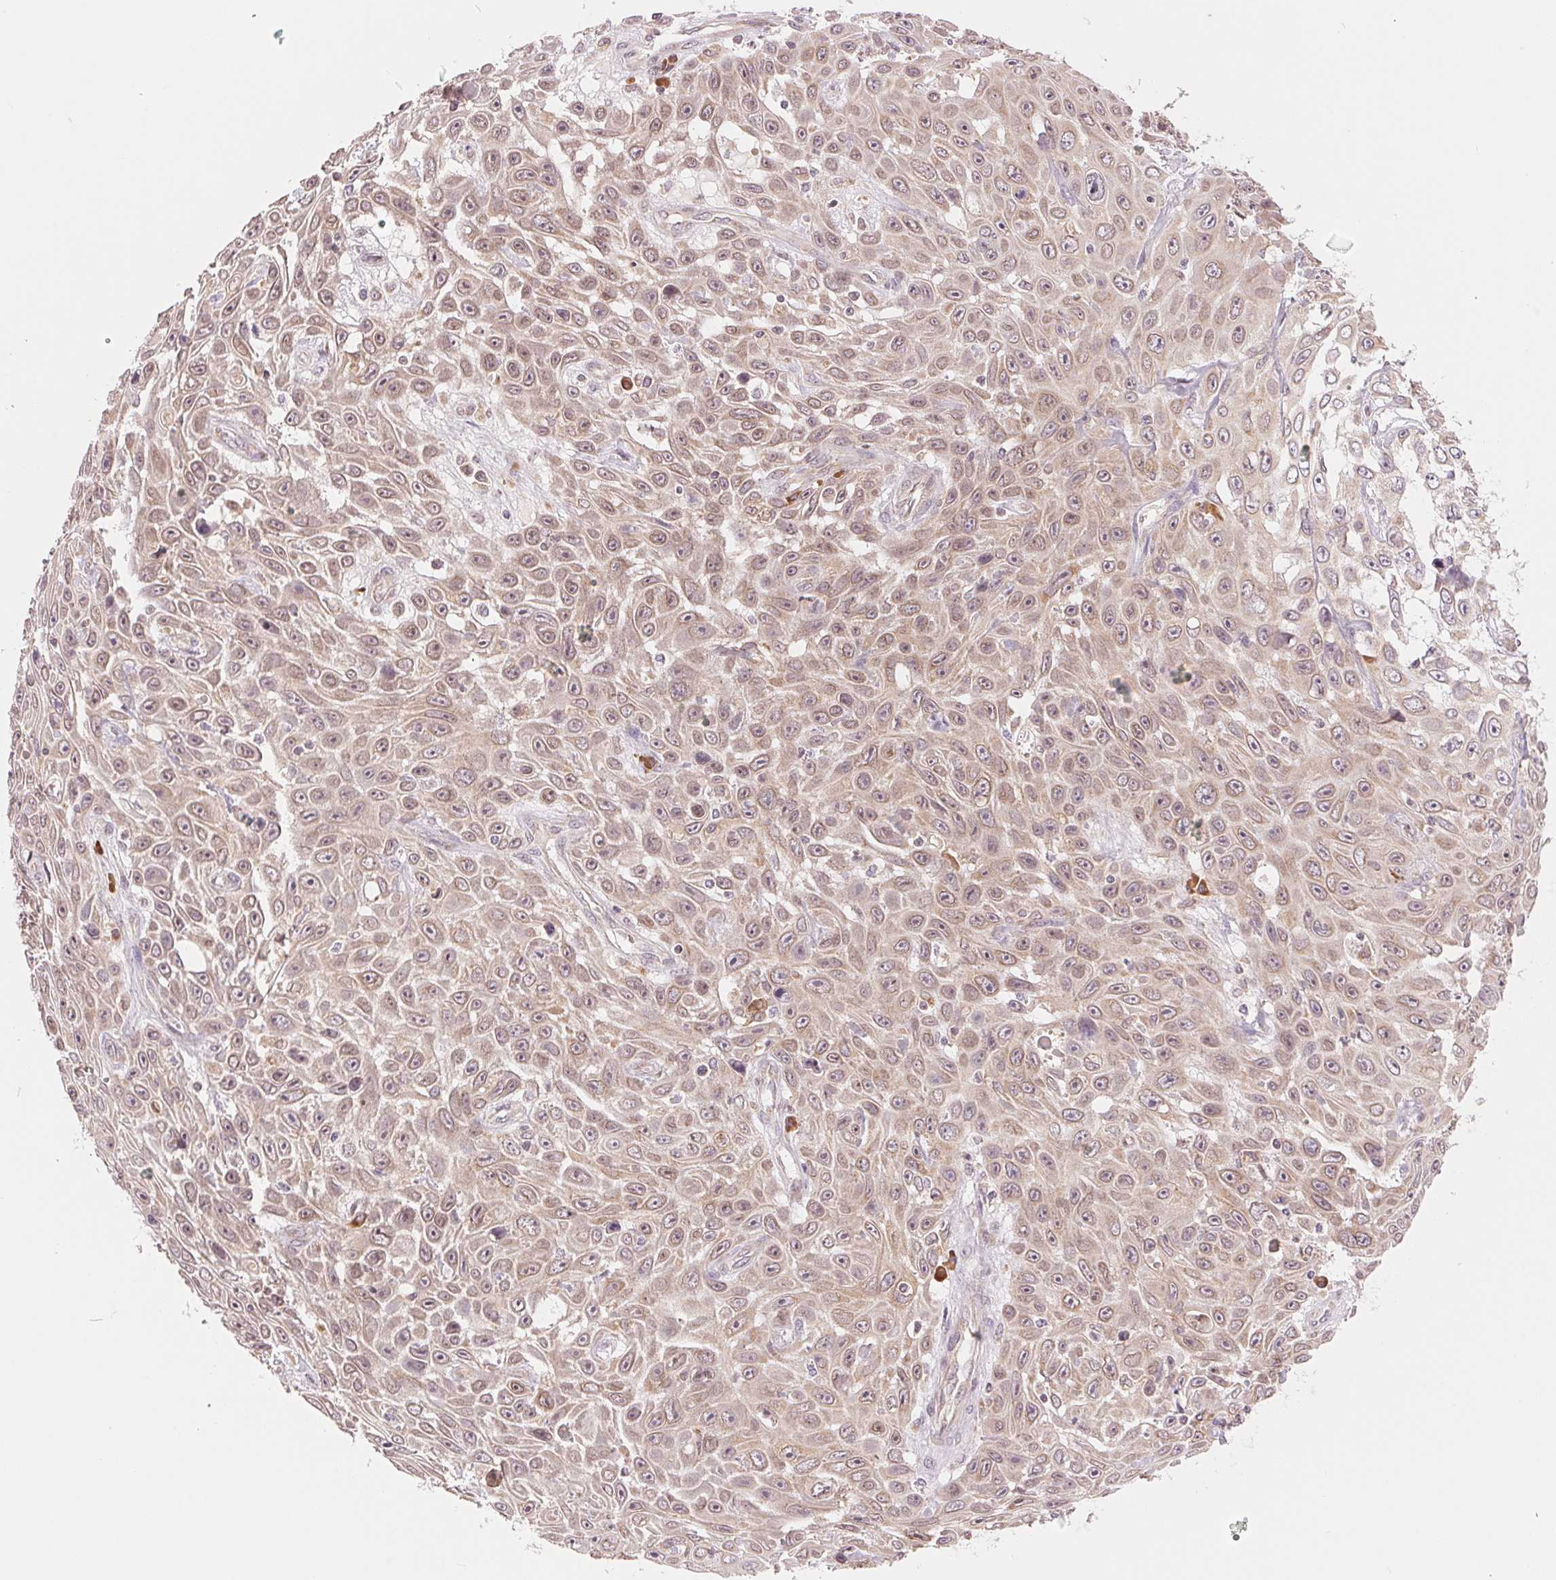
{"staining": {"intensity": "weak", "quantity": ">75%", "location": "cytoplasmic/membranous"}, "tissue": "skin cancer", "cell_type": "Tumor cells", "image_type": "cancer", "snomed": [{"axis": "morphology", "description": "Squamous cell carcinoma, NOS"}, {"axis": "topography", "description": "Skin"}], "caption": "Human squamous cell carcinoma (skin) stained with a protein marker demonstrates weak staining in tumor cells.", "gene": "TECR", "patient": {"sex": "male", "age": 82}}